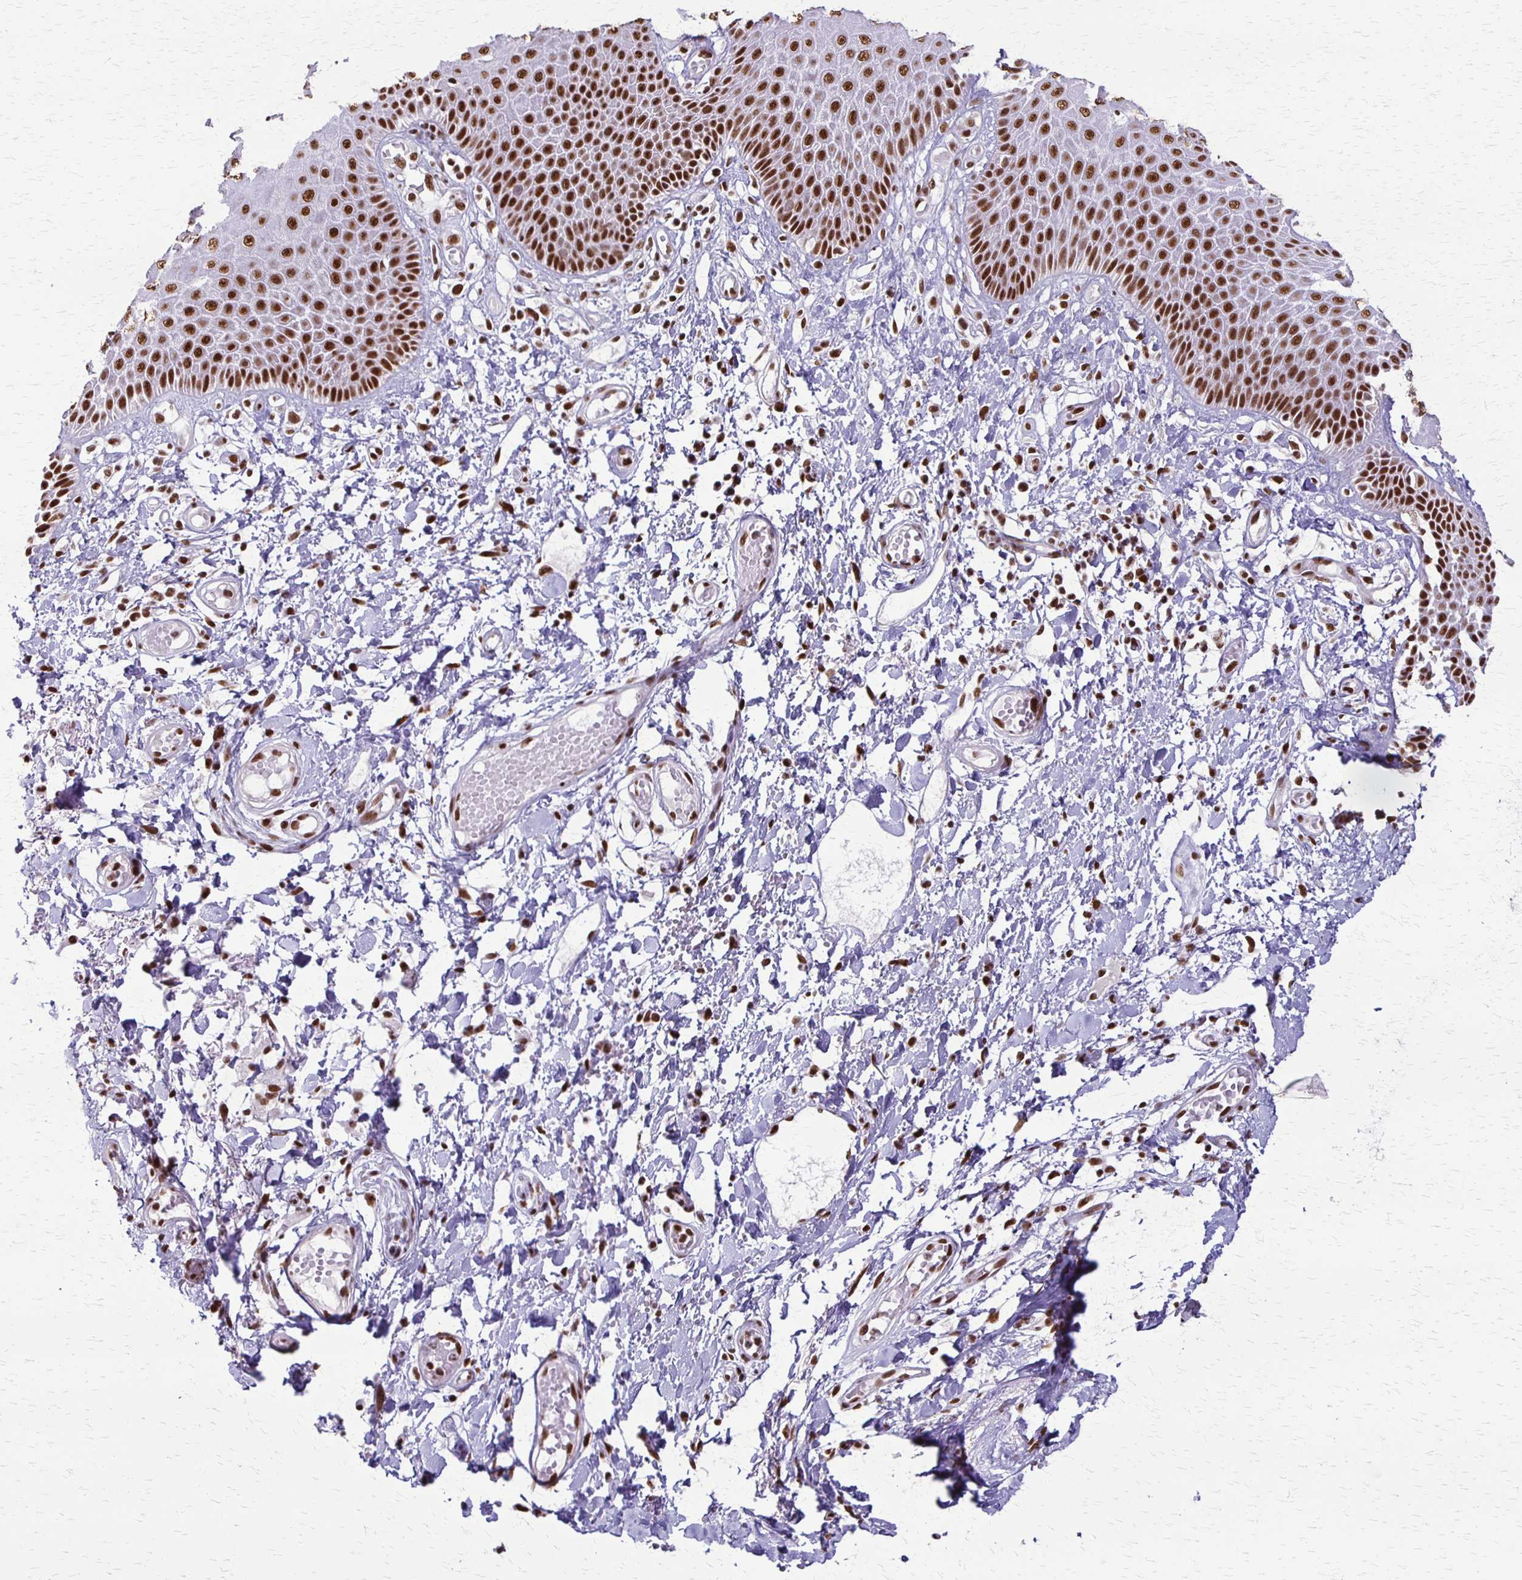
{"staining": {"intensity": "strong", "quantity": ">75%", "location": "nuclear"}, "tissue": "skin", "cell_type": "Epidermal cells", "image_type": "normal", "snomed": [{"axis": "morphology", "description": "Normal tissue, NOS"}, {"axis": "topography", "description": "Anal"}, {"axis": "topography", "description": "Peripheral nerve tissue"}], "caption": "The micrograph reveals immunohistochemical staining of unremarkable skin. There is strong nuclear positivity is seen in approximately >75% of epidermal cells.", "gene": "XRCC6", "patient": {"sex": "male", "age": 78}}